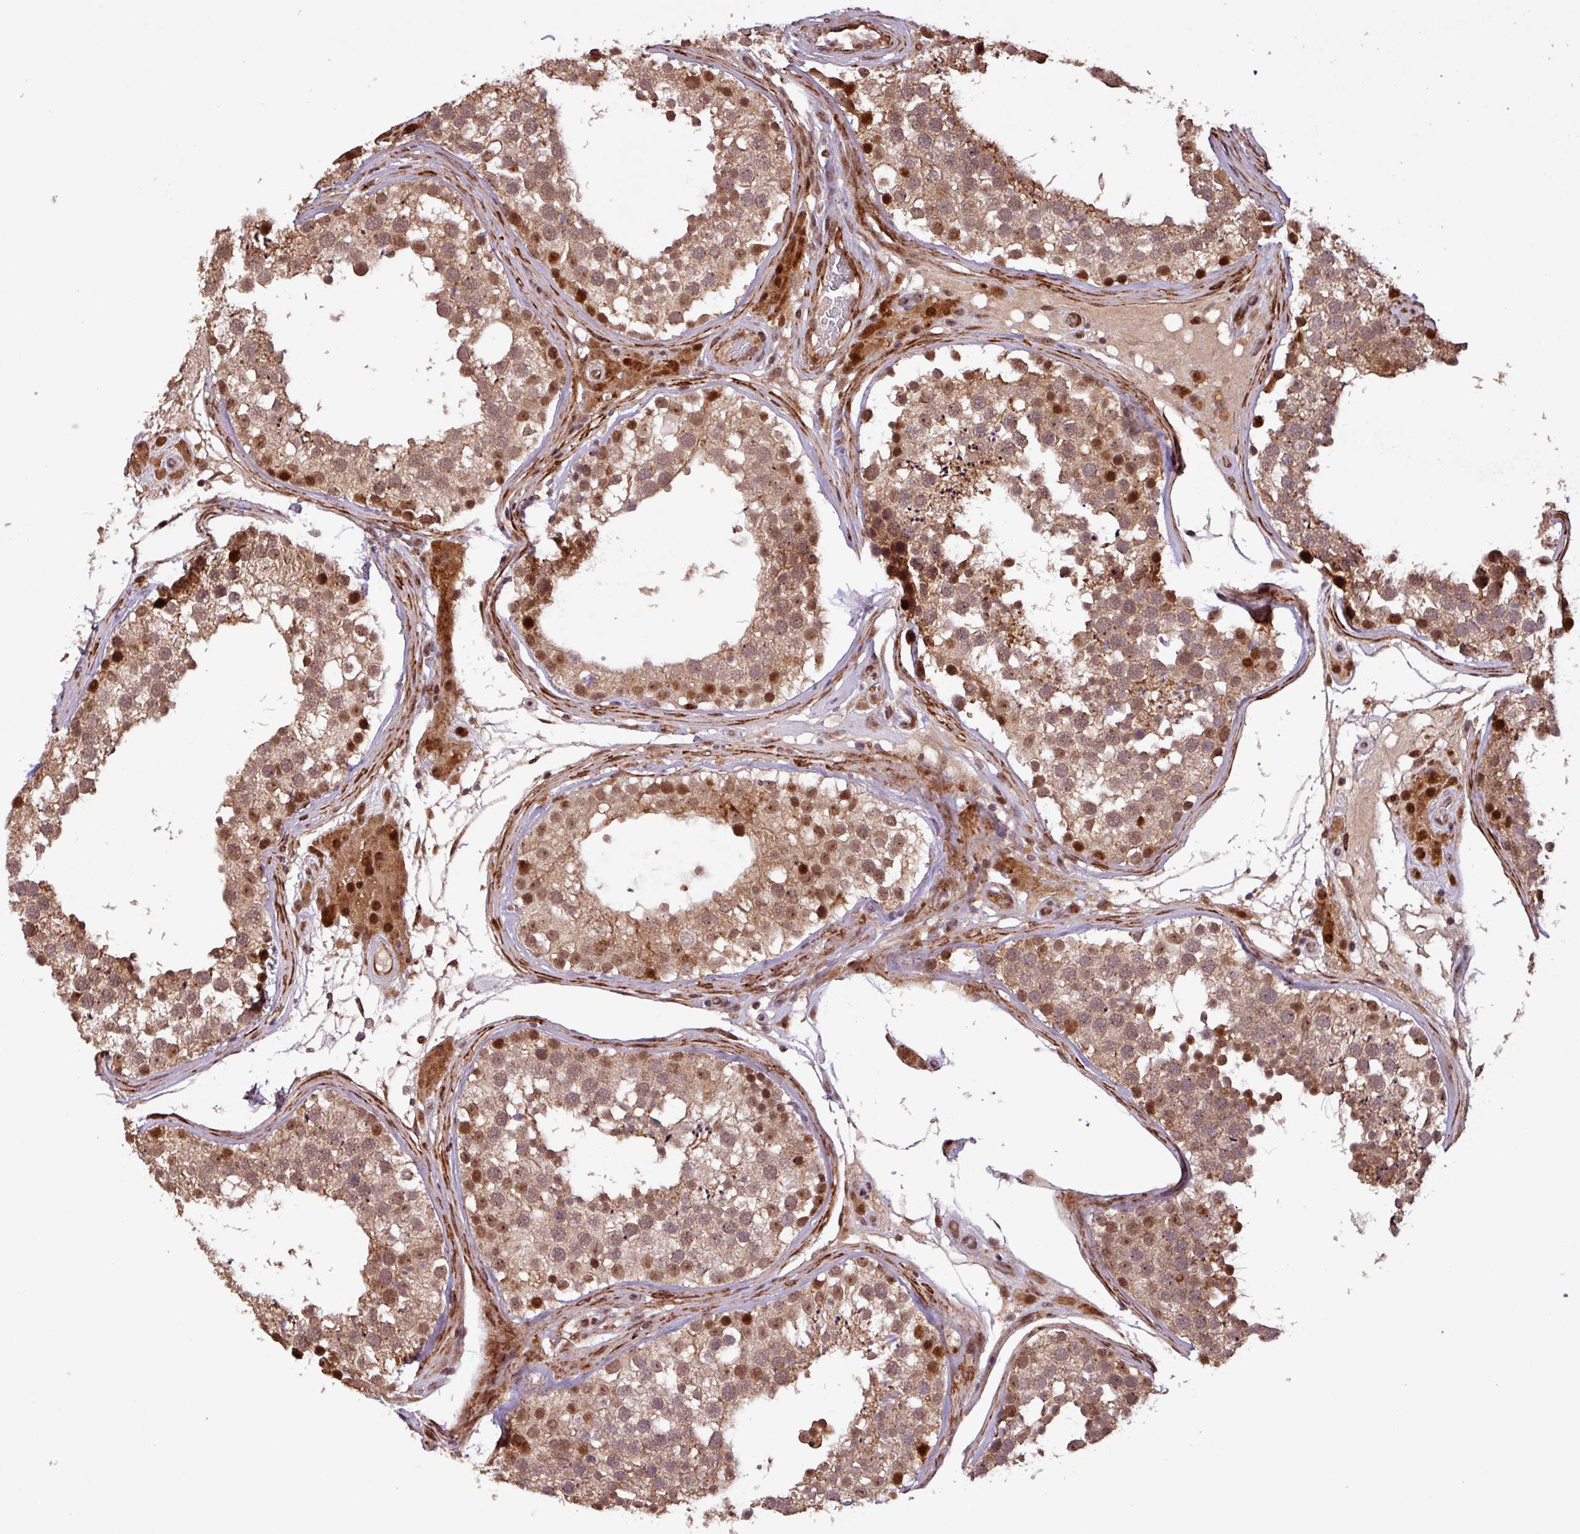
{"staining": {"intensity": "strong", "quantity": "25%-75%", "location": "nuclear"}, "tissue": "testis", "cell_type": "Cells in seminiferous ducts", "image_type": "normal", "snomed": [{"axis": "morphology", "description": "Normal tissue, NOS"}, {"axis": "topography", "description": "Testis"}], "caption": "Immunohistochemical staining of normal human testis demonstrates strong nuclear protein positivity in about 25%-75% of cells in seminiferous ducts.", "gene": "SLC22A24", "patient": {"sex": "male", "age": 46}}